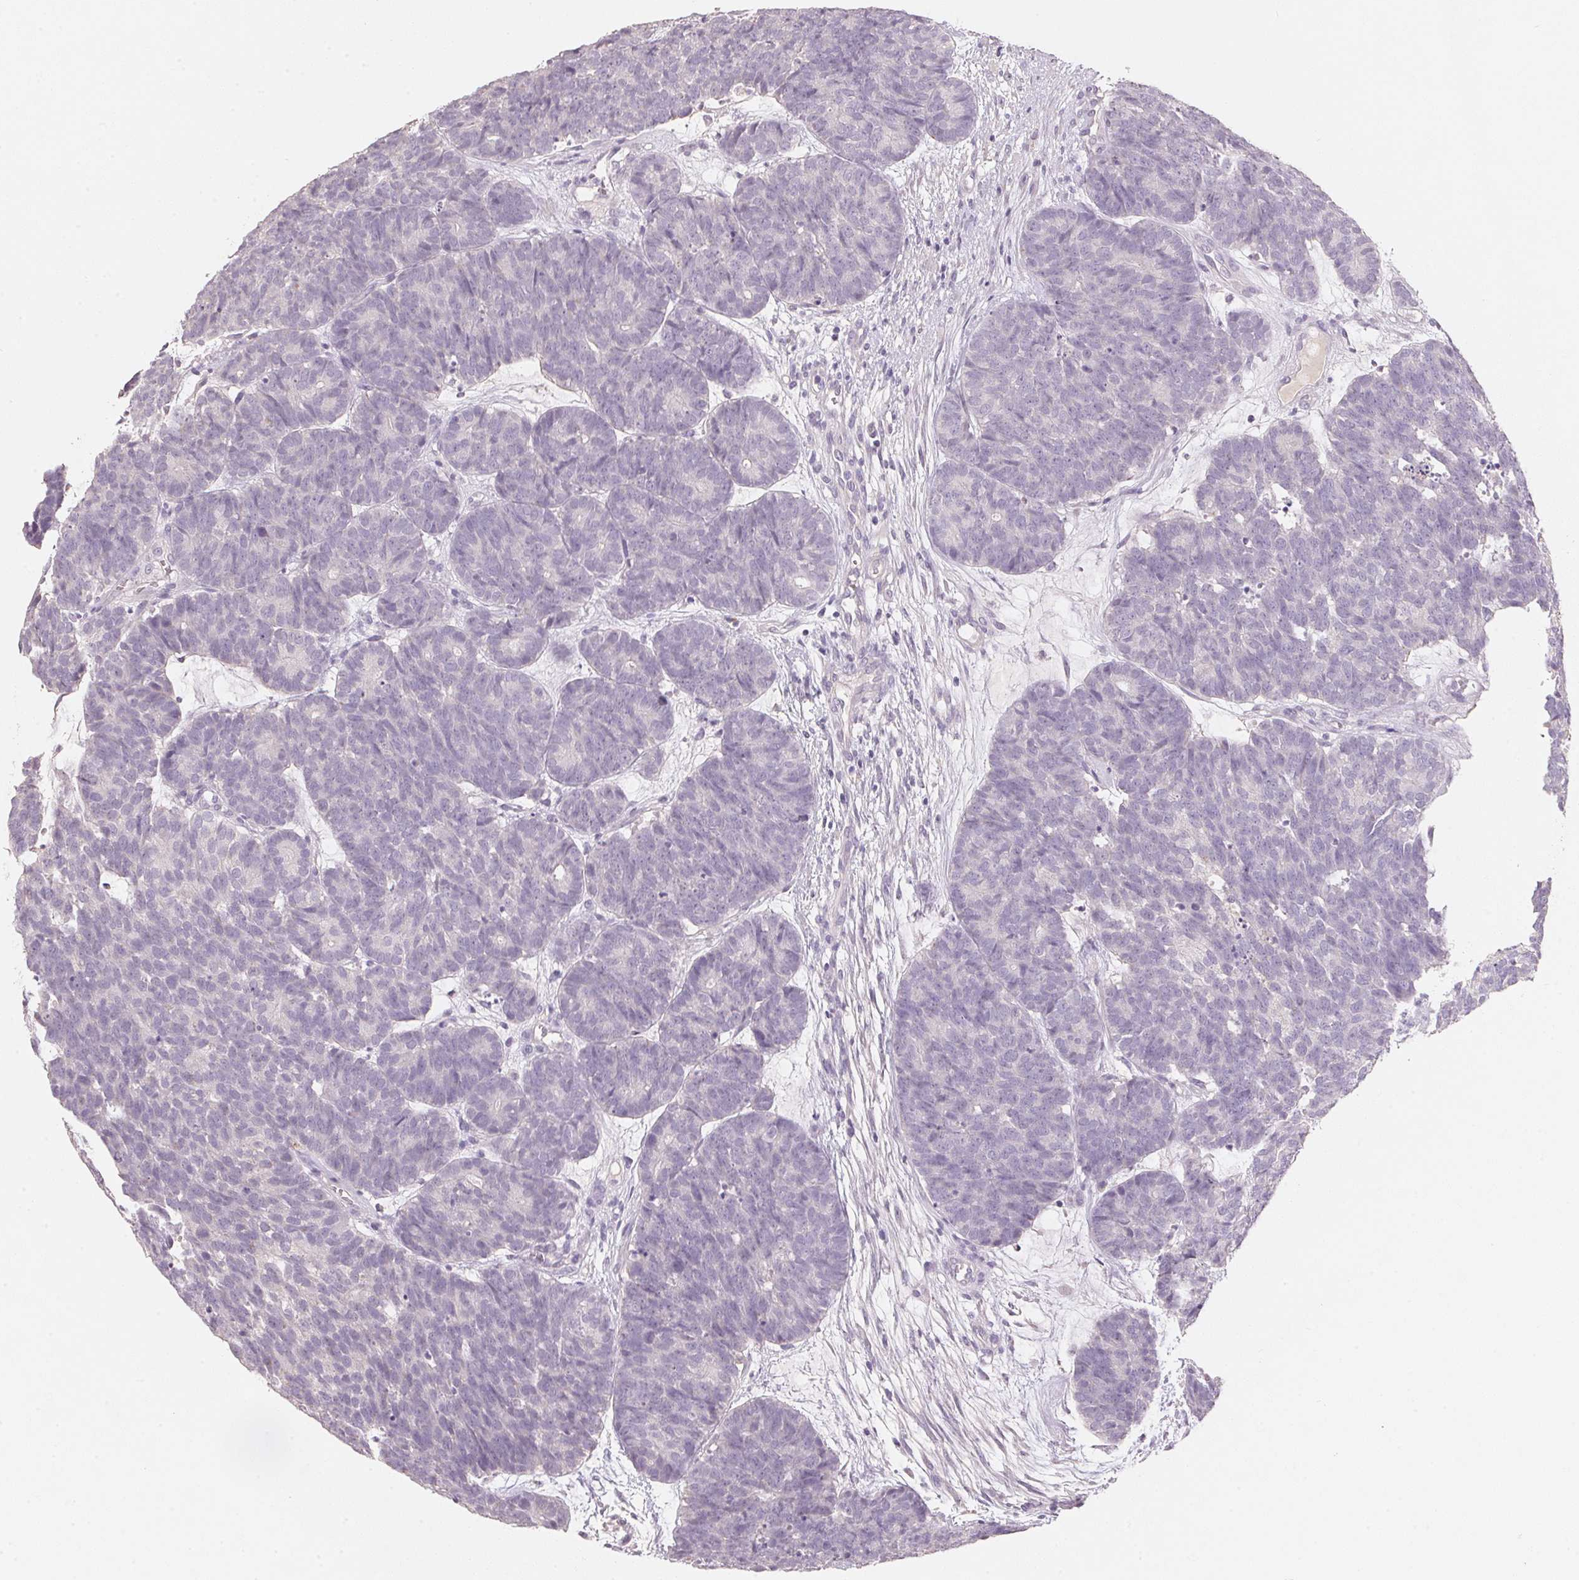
{"staining": {"intensity": "negative", "quantity": "none", "location": "none"}, "tissue": "head and neck cancer", "cell_type": "Tumor cells", "image_type": "cancer", "snomed": [{"axis": "morphology", "description": "Adenocarcinoma, NOS"}, {"axis": "topography", "description": "Head-Neck"}], "caption": "This is a photomicrograph of IHC staining of adenocarcinoma (head and neck), which shows no staining in tumor cells.", "gene": "CXCL5", "patient": {"sex": "female", "age": 81}}